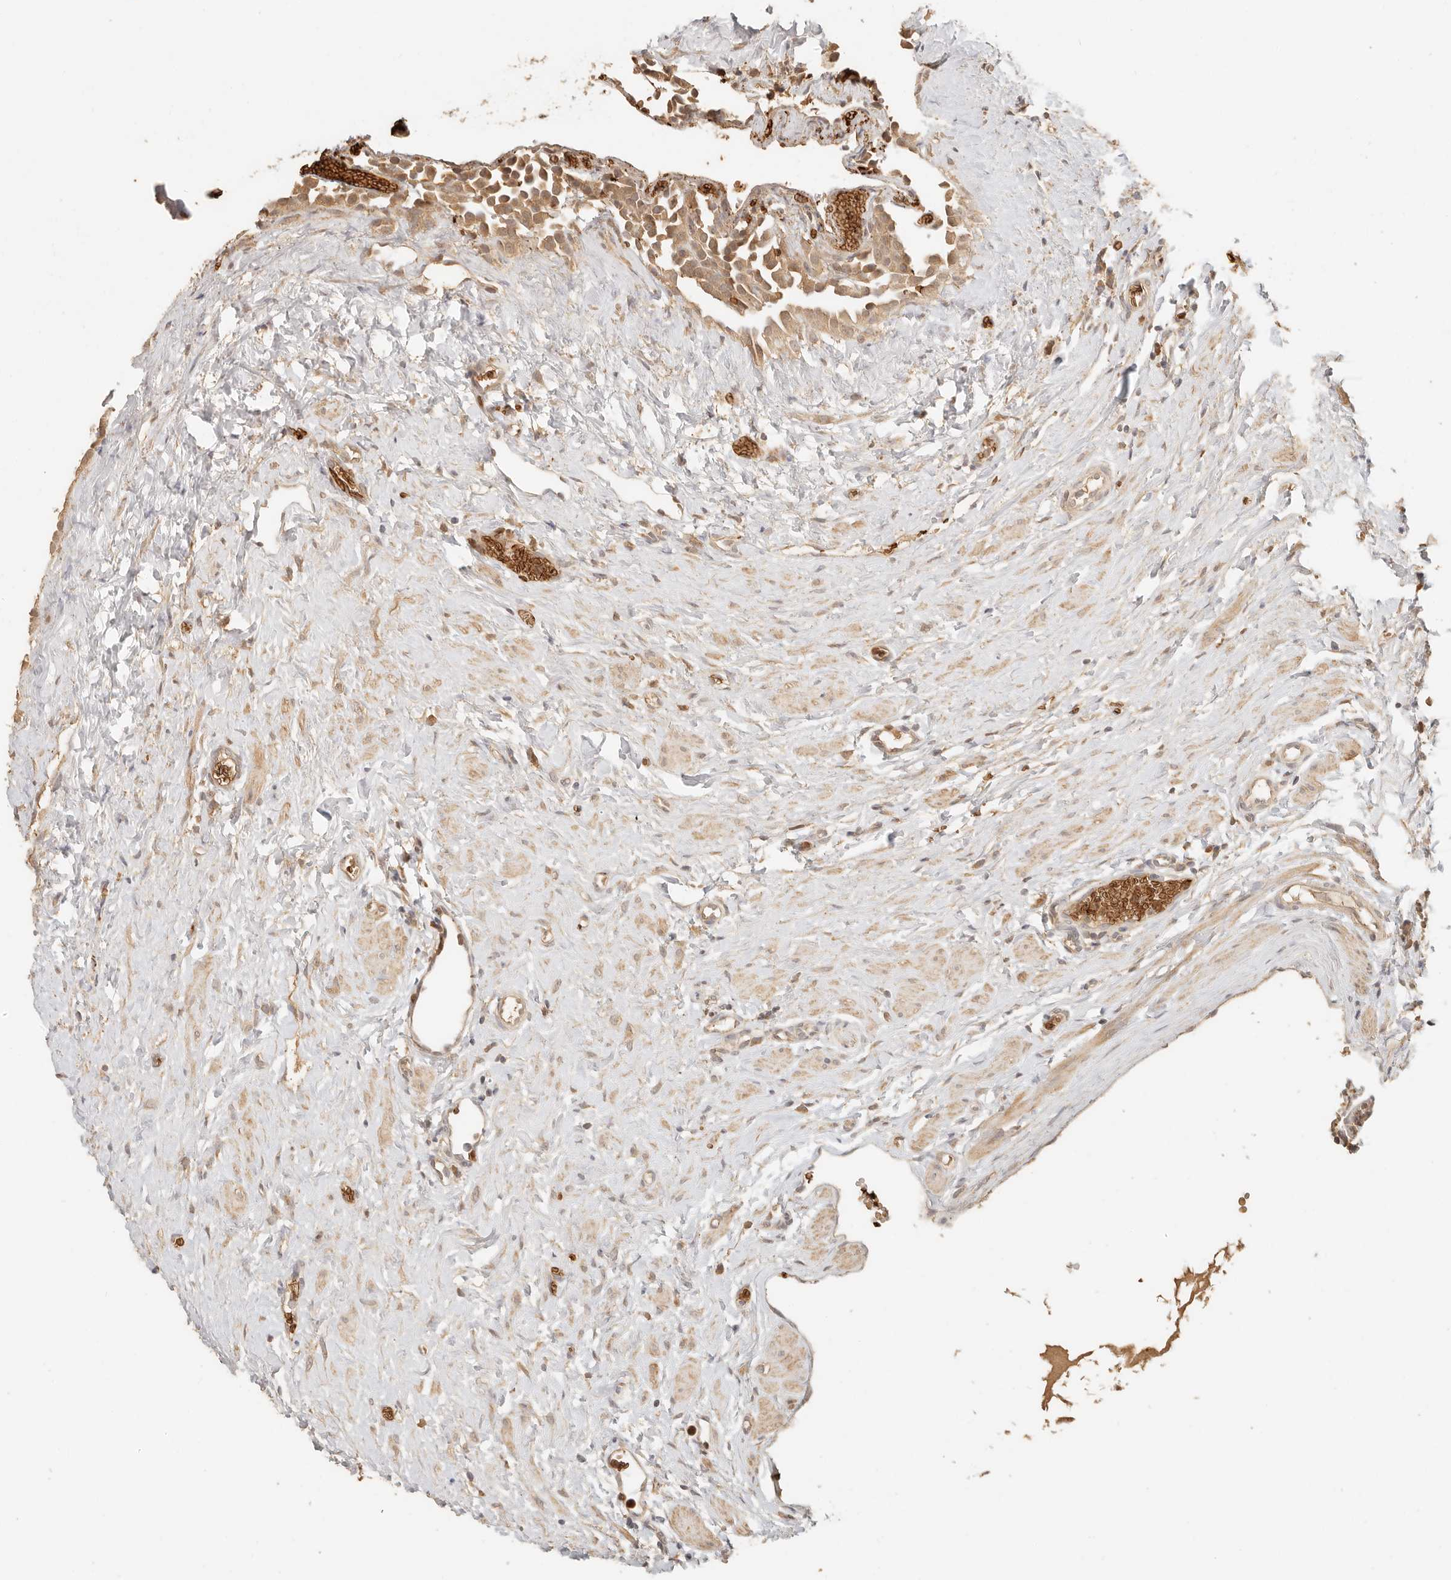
{"staining": {"intensity": "negative", "quantity": "none", "location": "none"}, "tissue": "ovary", "cell_type": "Ovarian stroma cells", "image_type": "normal", "snomed": [{"axis": "morphology", "description": "Normal tissue, NOS"}, {"axis": "morphology", "description": "Cyst, NOS"}, {"axis": "topography", "description": "Ovary"}], "caption": "IHC of normal ovary displays no expression in ovarian stroma cells.", "gene": "INTS11", "patient": {"sex": "female", "age": 33}}